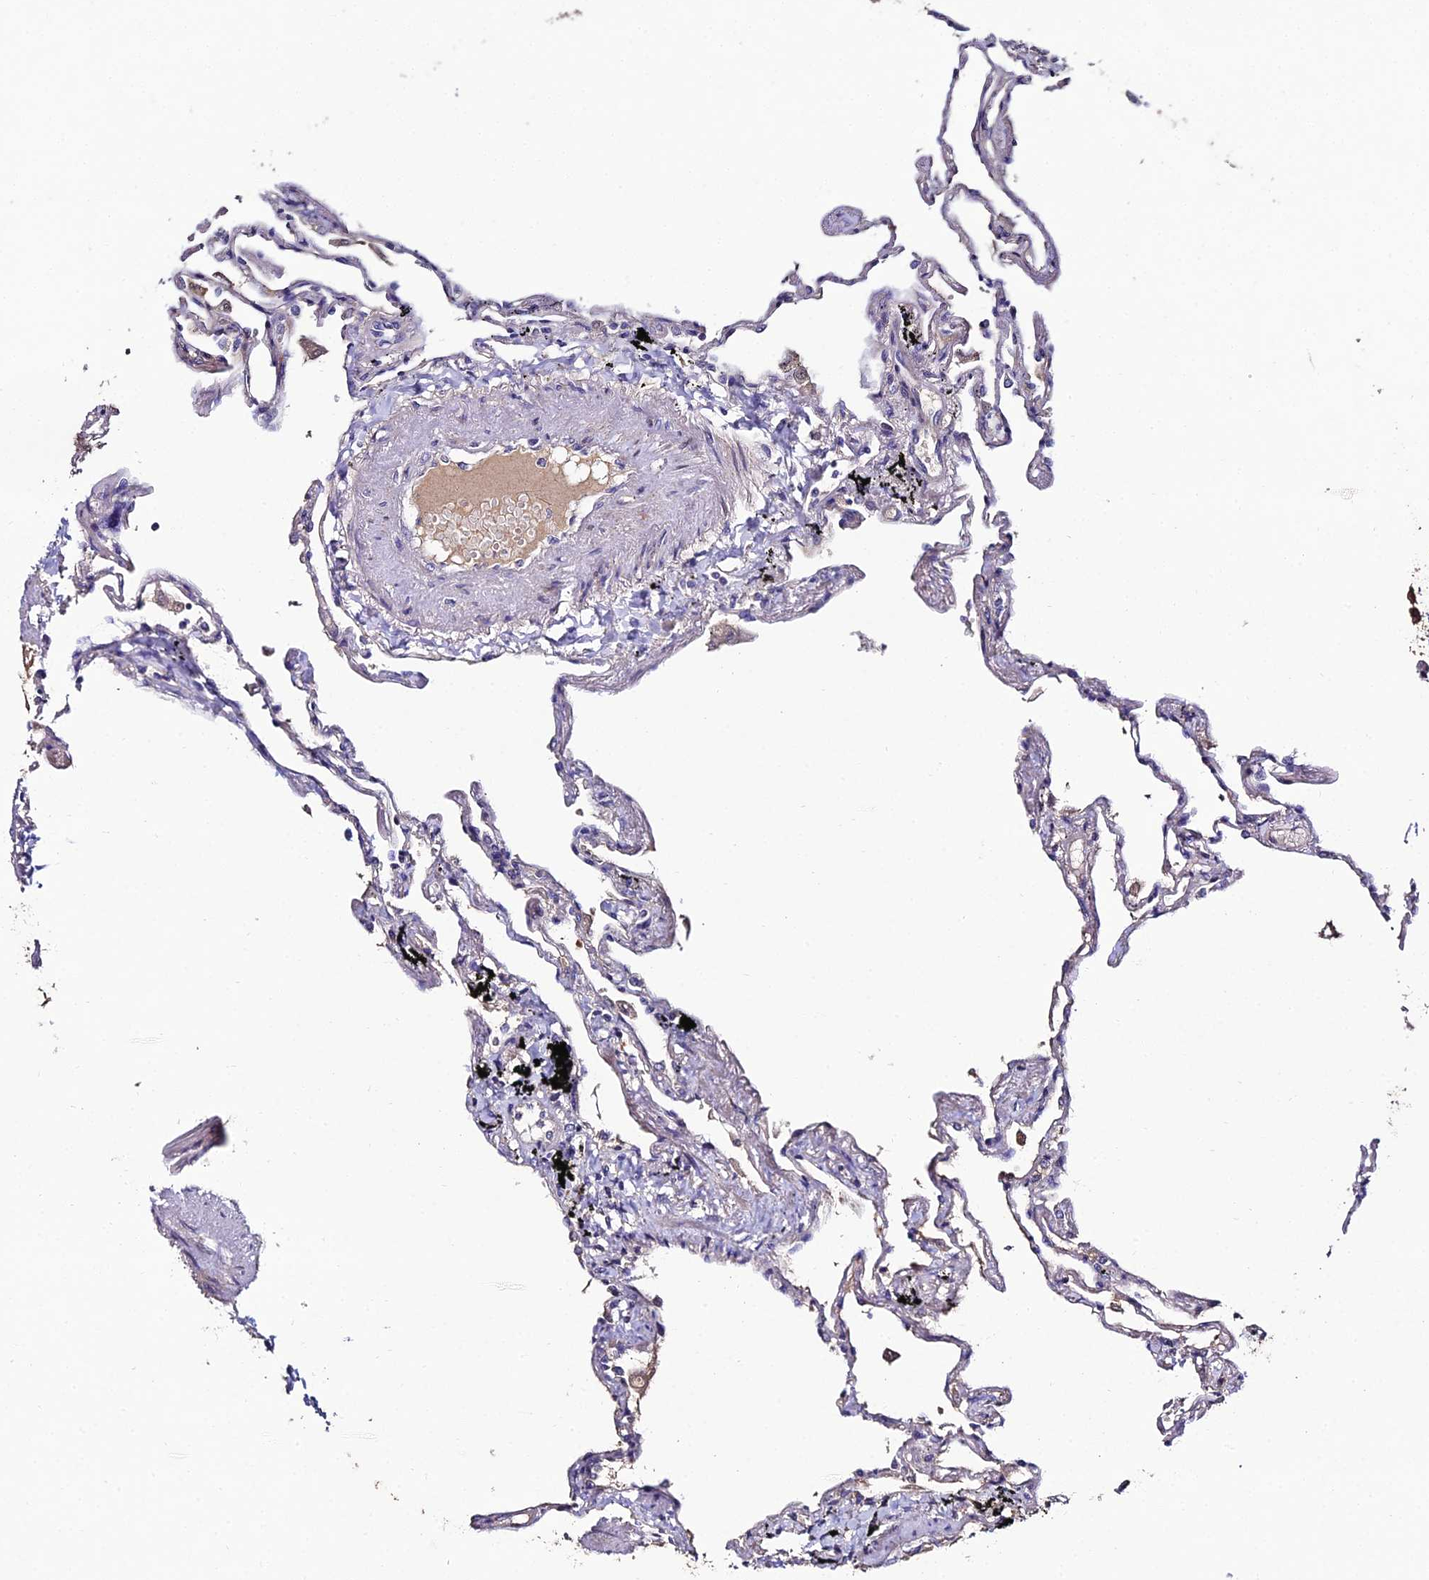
{"staining": {"intensity": "negative", "quantity": "none", "location": "none"}, "tissue": "lung", "cell_type": "Alveolar cells", "image_type": "normal", "snomed": [{"axis": "morphology", "description": "Normal tissue, NOS"}, {"axis": "topography", "description": "Lung"}], "caption": "High magnification brightfield microscopy of unremarkable lung stained with DAB (3,3'-diaminobenzidine) (brown) and counterstained with hematoxylin (blue): alveolar cells show no significant staining. The staining was performed using DAB (3,3'-diaminobenzidine) to visualize the protein expression in brown, while the nuclei were stained in blue with hematoxylin (Magnification: 20x).", "gene": "ESRRG", "patient": {"sex": "female", "age": 67}}